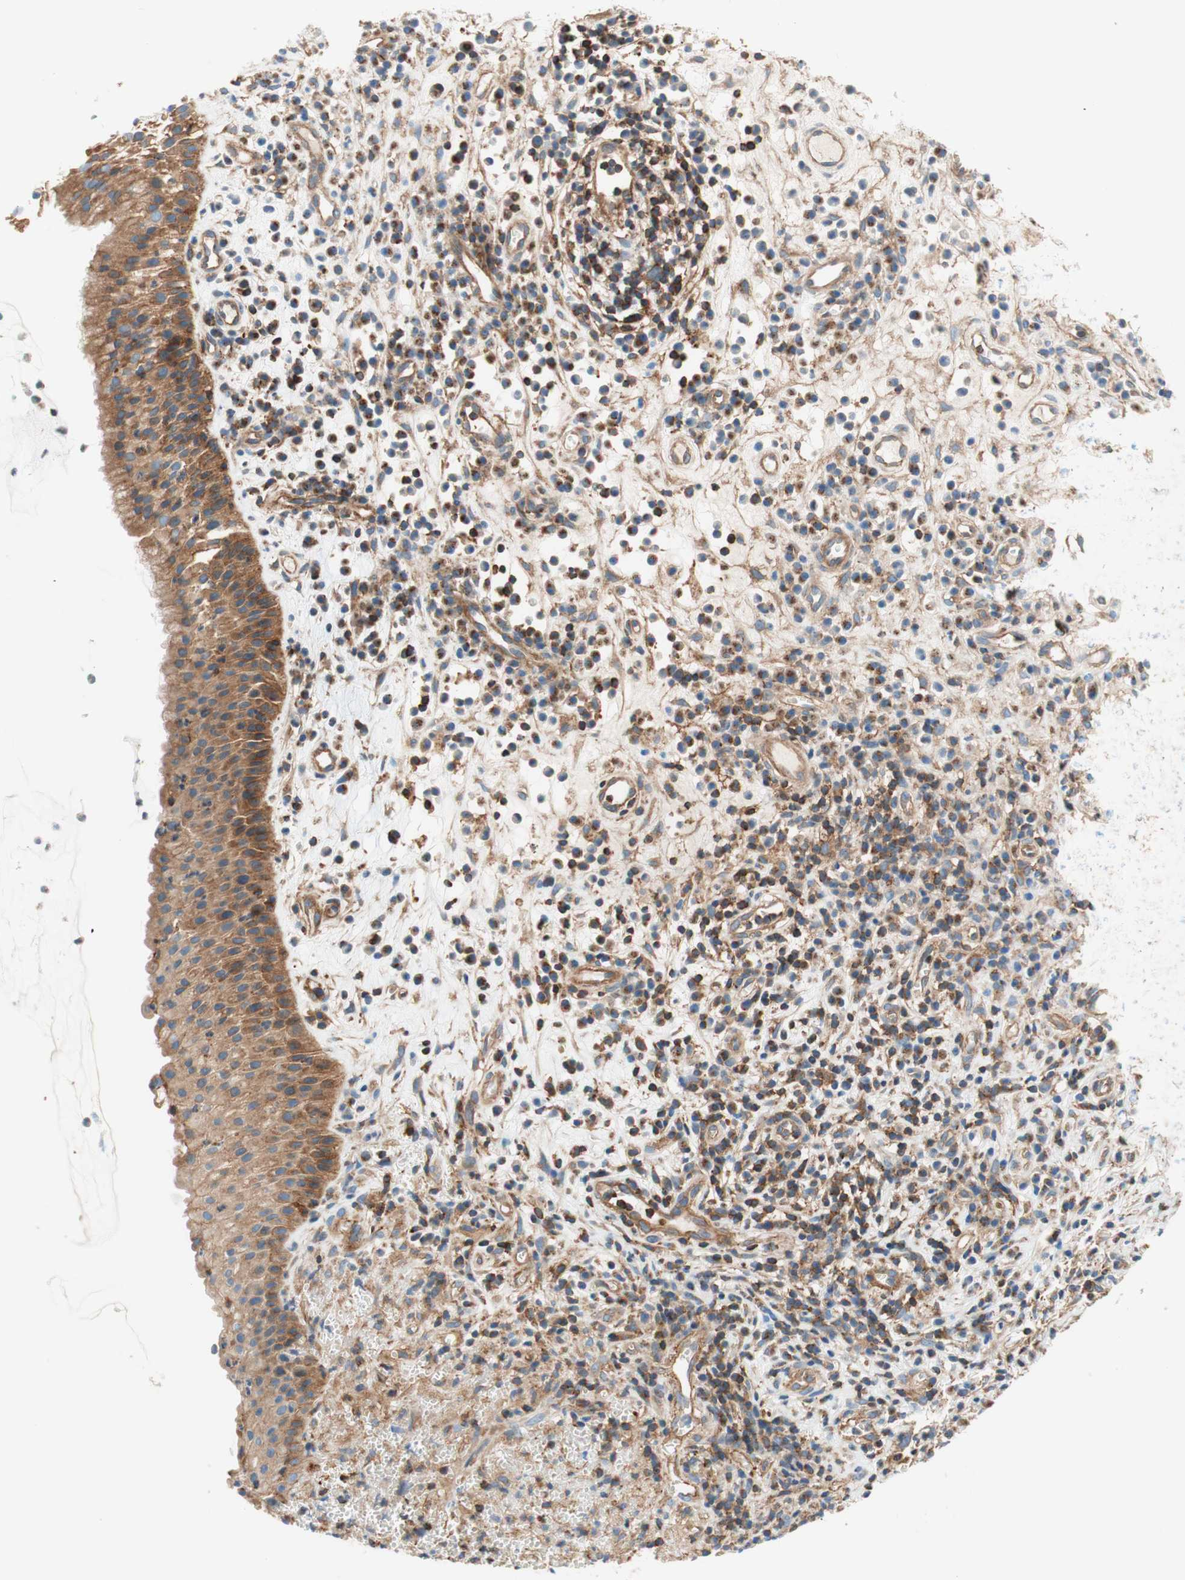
{"staining": {"intensity": "moderate", "quantity": ">75%", "location": "cytoplasmic/membranous"}, "tissue": "nasopharynx", "cell_type": "Respiratory epithelial cells", "image_type": "normal", "snomed": [{"axis": "morphology", "description": "Normal tissue, NOS"}, {"axis": "topography", "description": "Nasopharynx"}], "caption": "A brown stain labels moderate cytoplasmic/membranous expression of a protein in respiratory epithelial cells of normal nasopharynx. (Stains: DAB (3,3'-diaminobenzidine) in brown, nuclei in blue, Microscopy: brightfield microscopy at high magnification).", "gene": "VPS26A", "patient": {"sex": "female", "age": 51}}